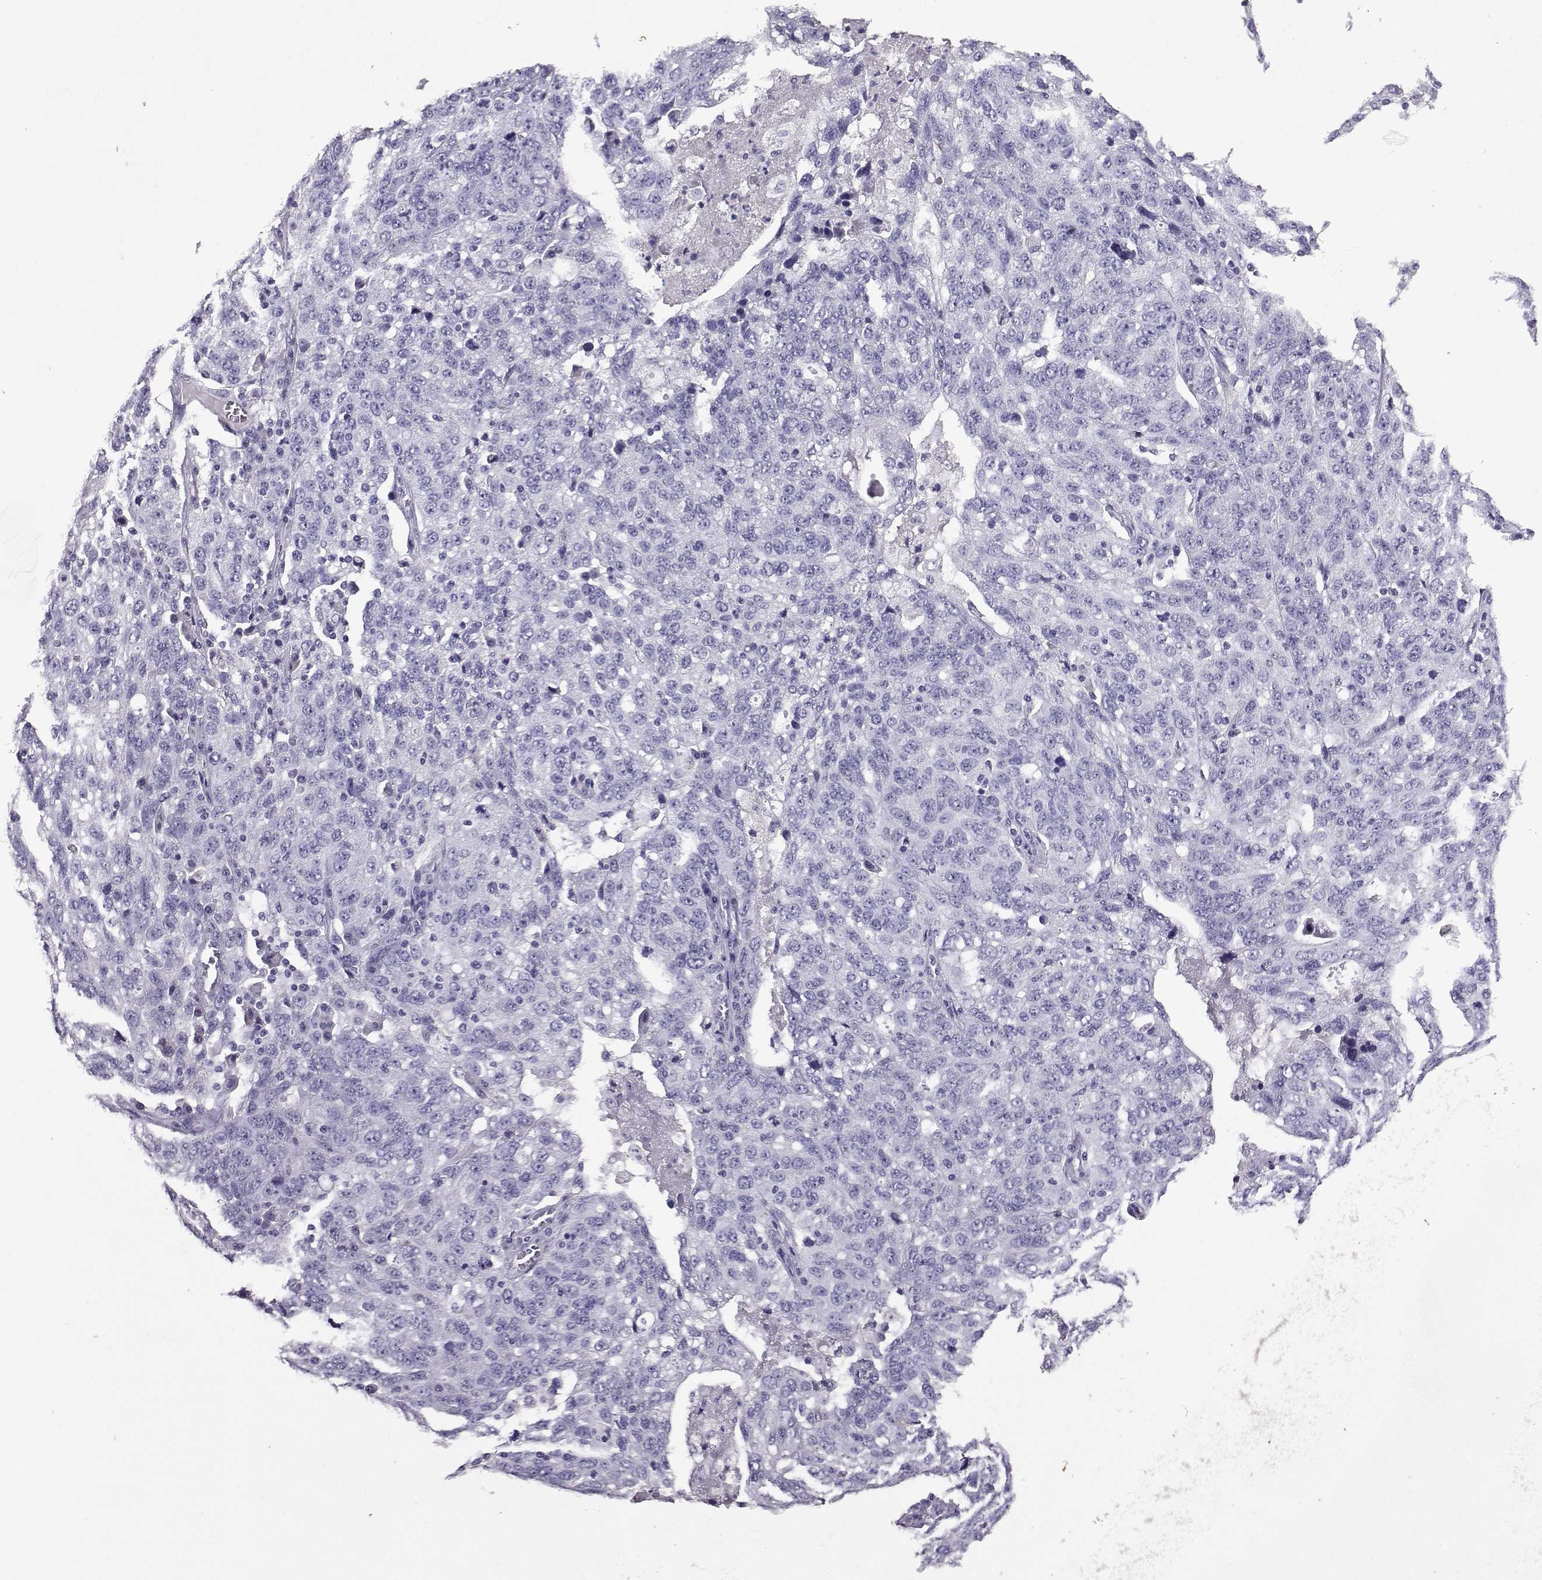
{"staining": {"intensity": "negative", "quantity": "none", "location": "none"}, "tissue": "ovarian cancer", "cell_type": "Tumor cells", "image_type": "cancer", "snomed": [{"axis": "morphology", "description": "Cystadenocarcinoma, serous, NOS"}, {"axis": "topography", "description": "Ovary"}], "caption": "Immunohistochemistry of ovarian cancer (serous cystadenocarcinoma) exhibits no expression in tumor cells.", "gene": "SPAG11B", "patient": {"sex": "female", "age": 71}}